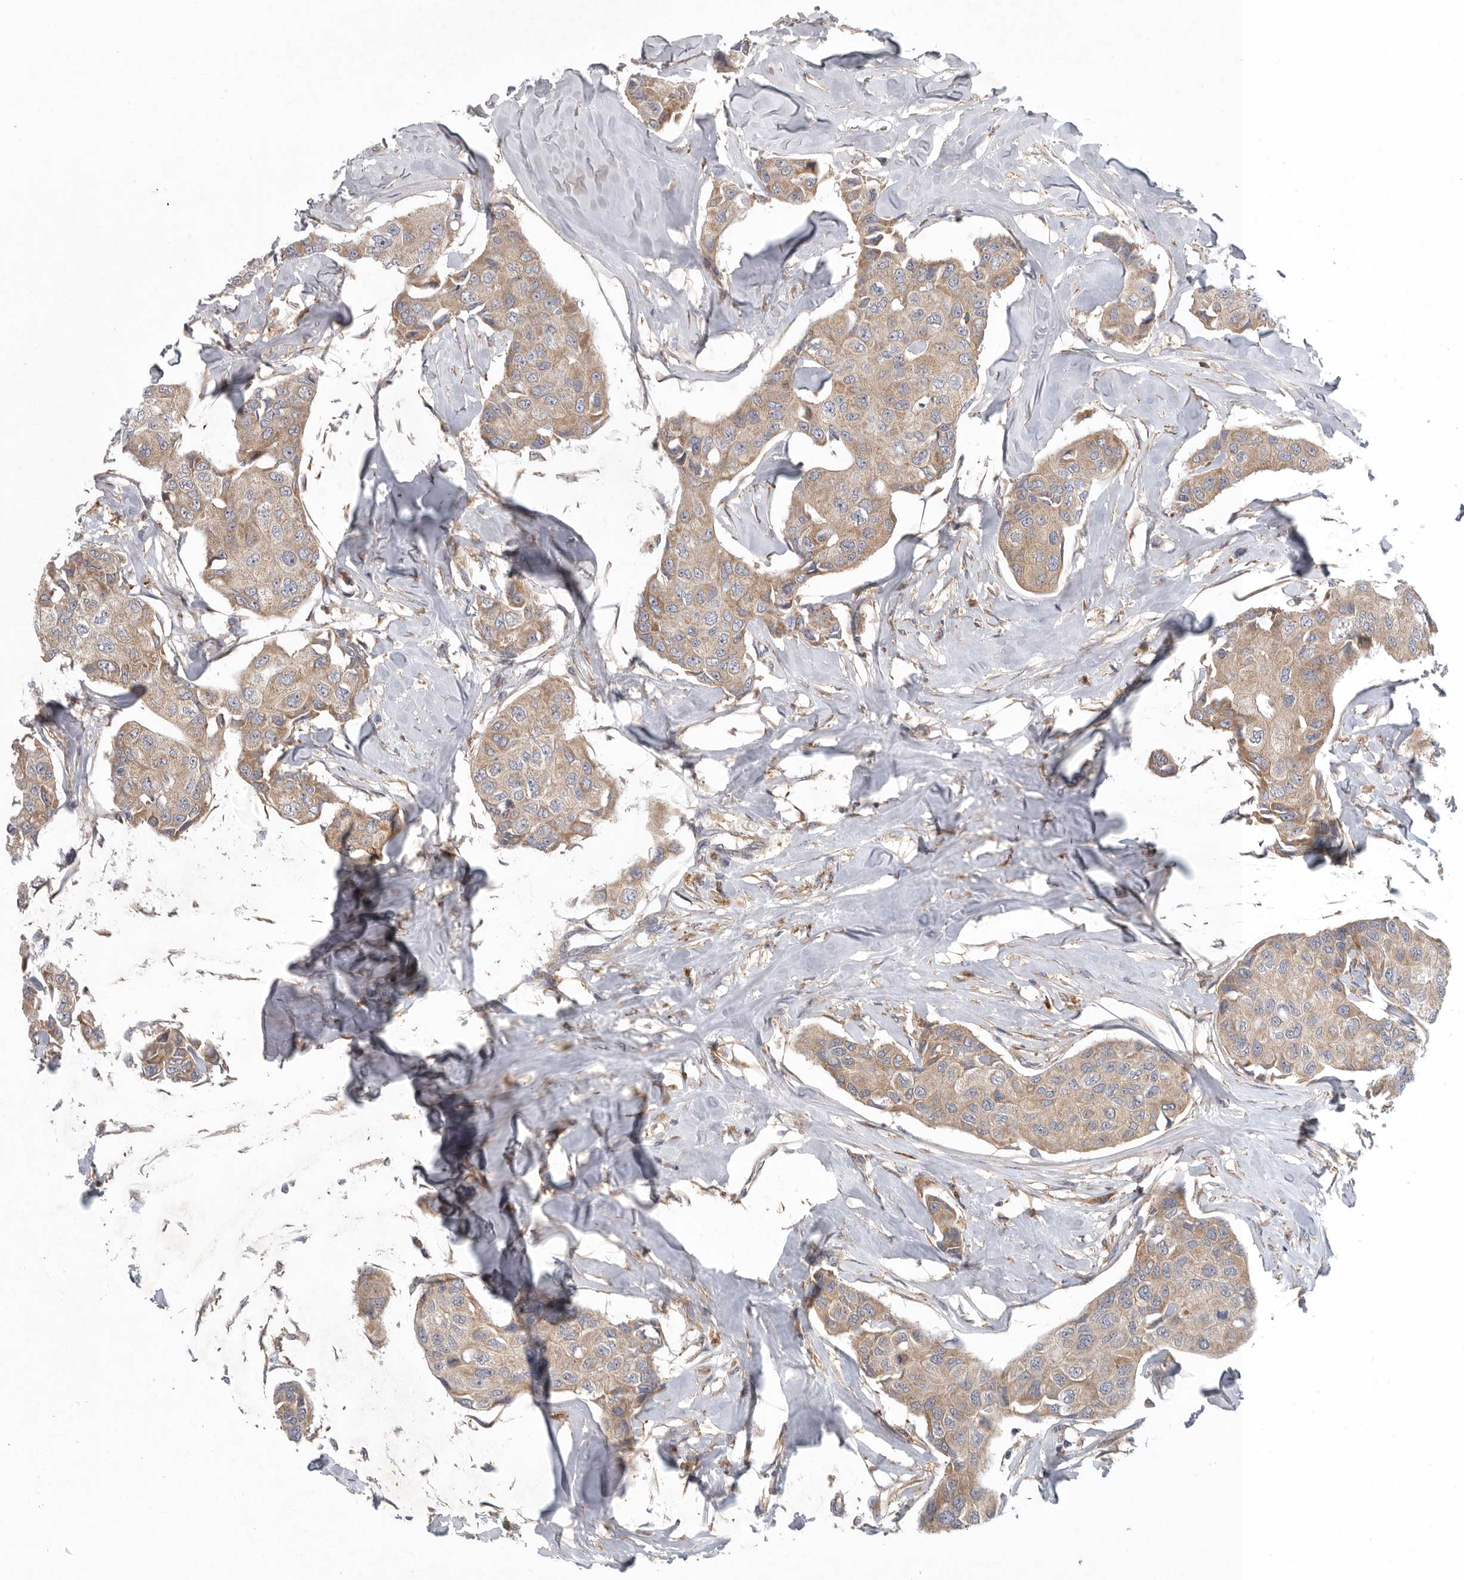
{"staining": {"intensity": "weak", "quantity": ">75%", "location": "cytoplasmic/membranous"}, "tissue": "breast cancer", "cell_type": "Tumor cells", "image_type": "cancer", "snomed": [{"axis": "morphology", "description": "Duct carcinoma"}, {"axis": "topography", "description": "Breast"}], "caption": "The photomicrograph reveals staining of breast invasive ductal carcinoma, revealing weak cytoplasmic/membranous protein staining (brown color) within tumor cells. (DAB = brown stain, brightfield microscopy at high magnification).", "gene": "C1orf109", "patient": {"sex": "female", "age": 80}}